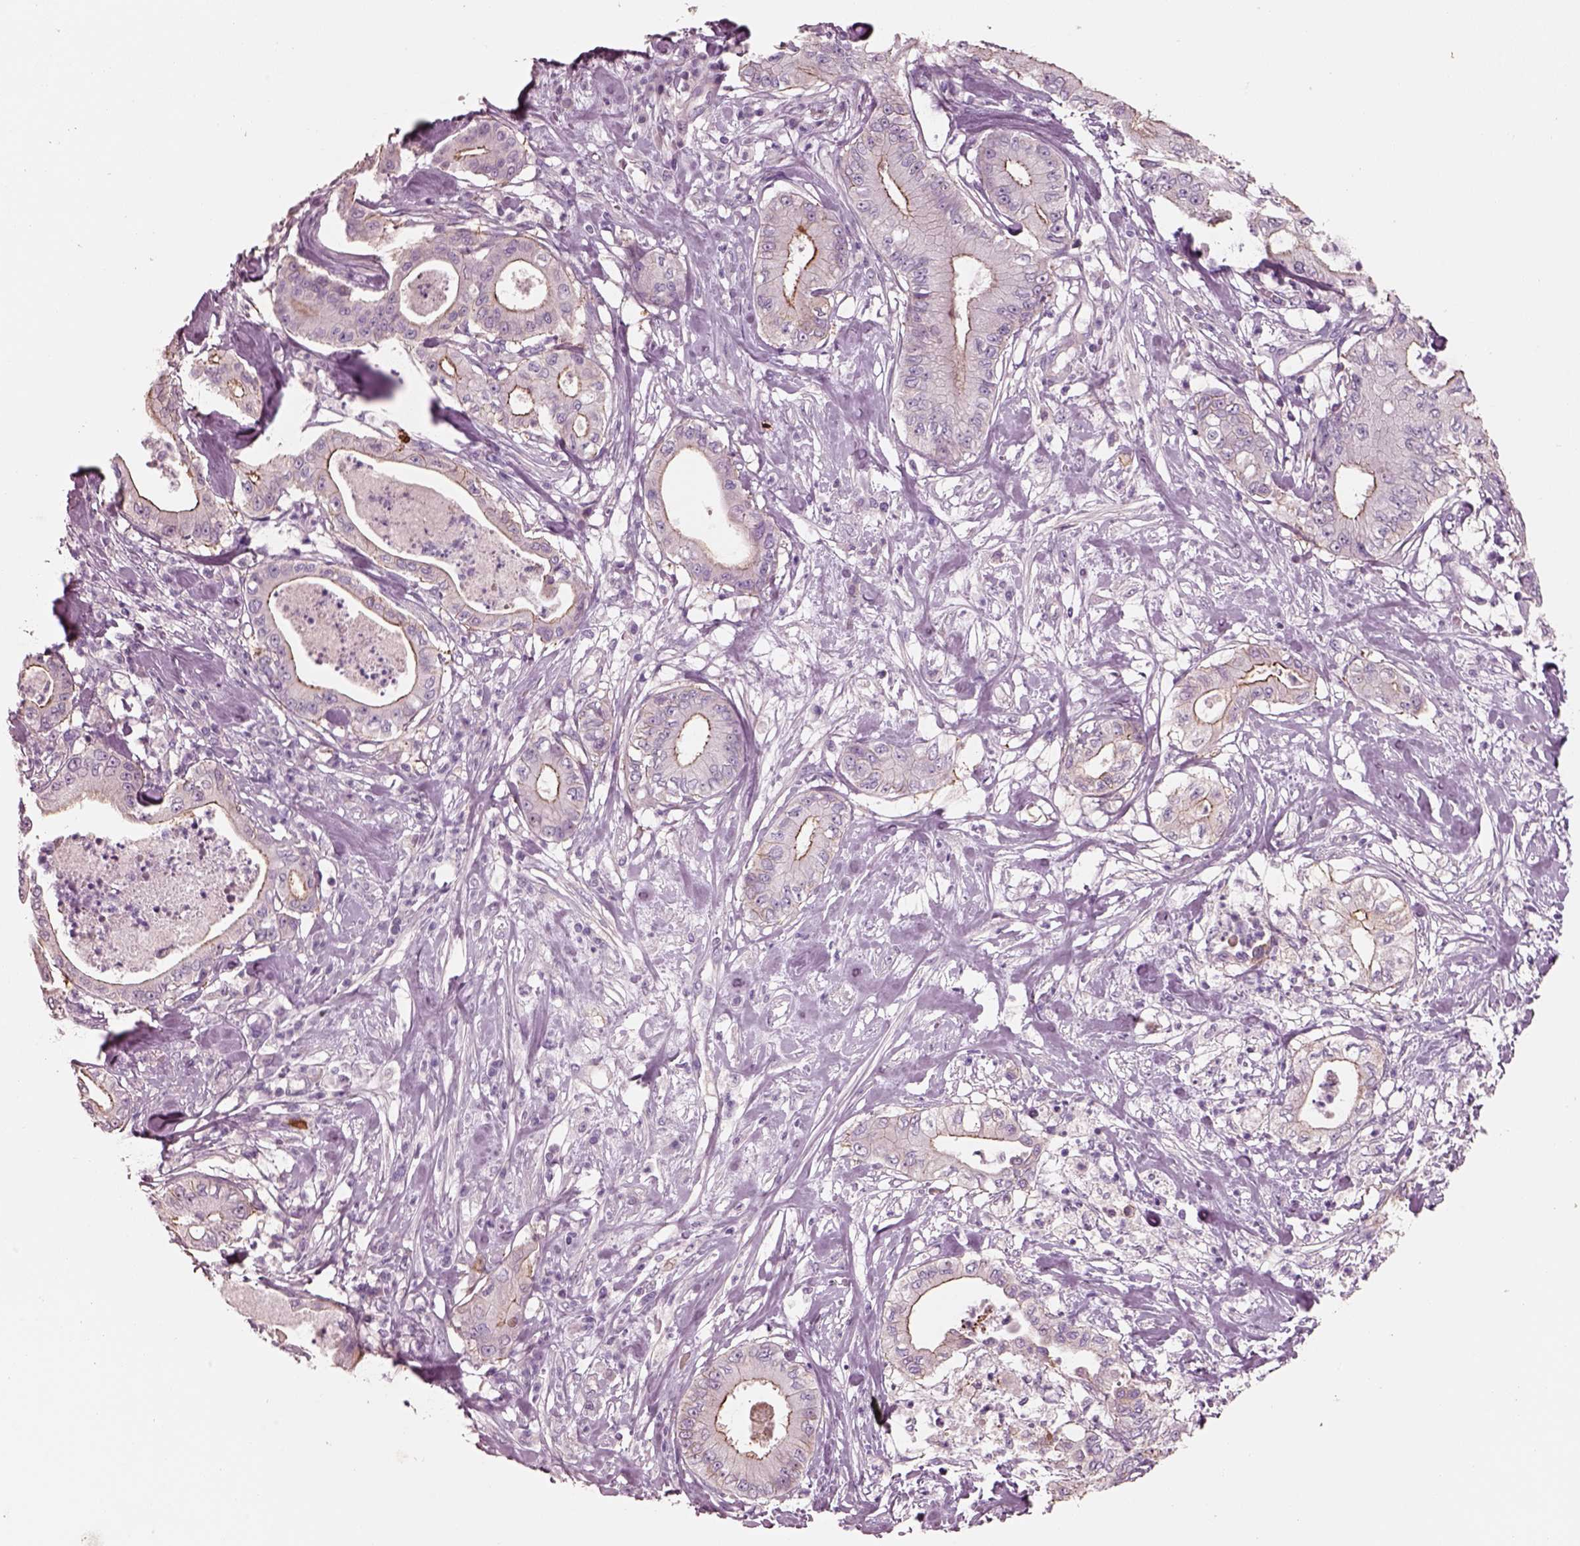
{"staining": {"intensity": "negative", "quantity": "none", "location": "none"}, "tissue": "pancreatic cancer", "cell_type": "Tumor cells", "image_type": "cancer", "snomed": [{"axis": "morphology", "description": "Adenocarcinoma, NOS"}, {"axis": "topography", "description": "Pancreas"}], "caption": "Tumor cells show no significant protein expression in adenocarcinoma (pancreatic).", "gene": "IGLL1", "patient": {"sex": "male", "age": 71}}